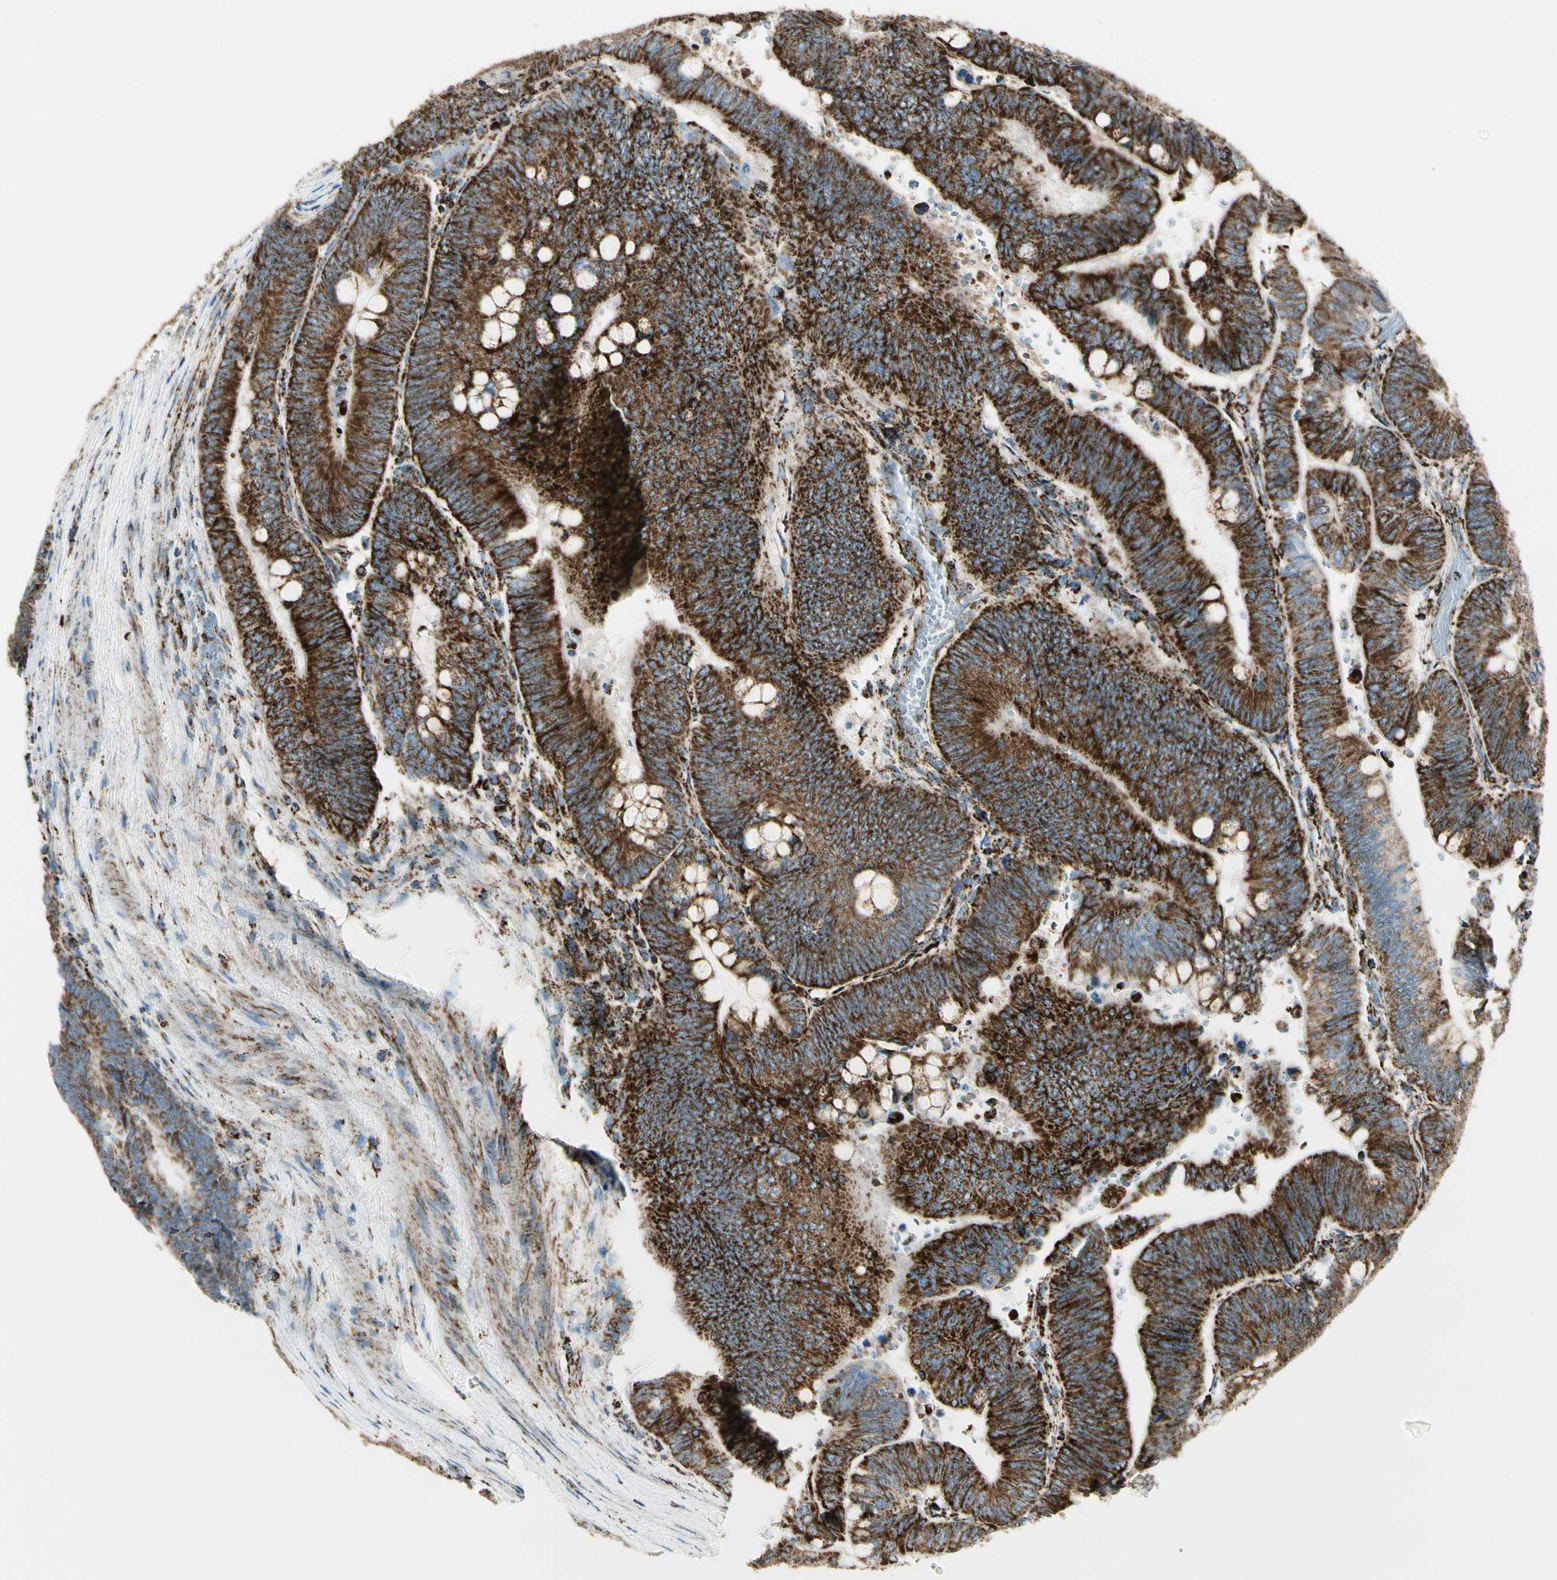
{"staining": {"intensity": "strong", "quantity": ">75%", "location": "cytoplasmic/membranous"}, "tissue": "colorectal cancer", "cell_type": "Tumor cells", "image_type": "cancer", "snomed": [{"axis": "morphology", "description": "Normal tissue, NOS"}, {"axis": "morphology", "description": "Adenocarcinoma, NOS"}, {"axis": "topography", "description": "Rectum"}, {"axis": "topography", "description": "Peripheral nerve tissue"}], "caption": "DAB (3,3'-diaminobenzidine) immunohistochemical staining of human colorectal adenocarcinoma exhibits strong cytoplasmic/membranous protein staining in about >75% of tumor cells. The staining is performed using DAB brown chromogen to label protein expression. The nuclei are counter-stained blue using hematoxylin.", "gene": "ME2", "patient": {"sex": "male", "age": 92}}